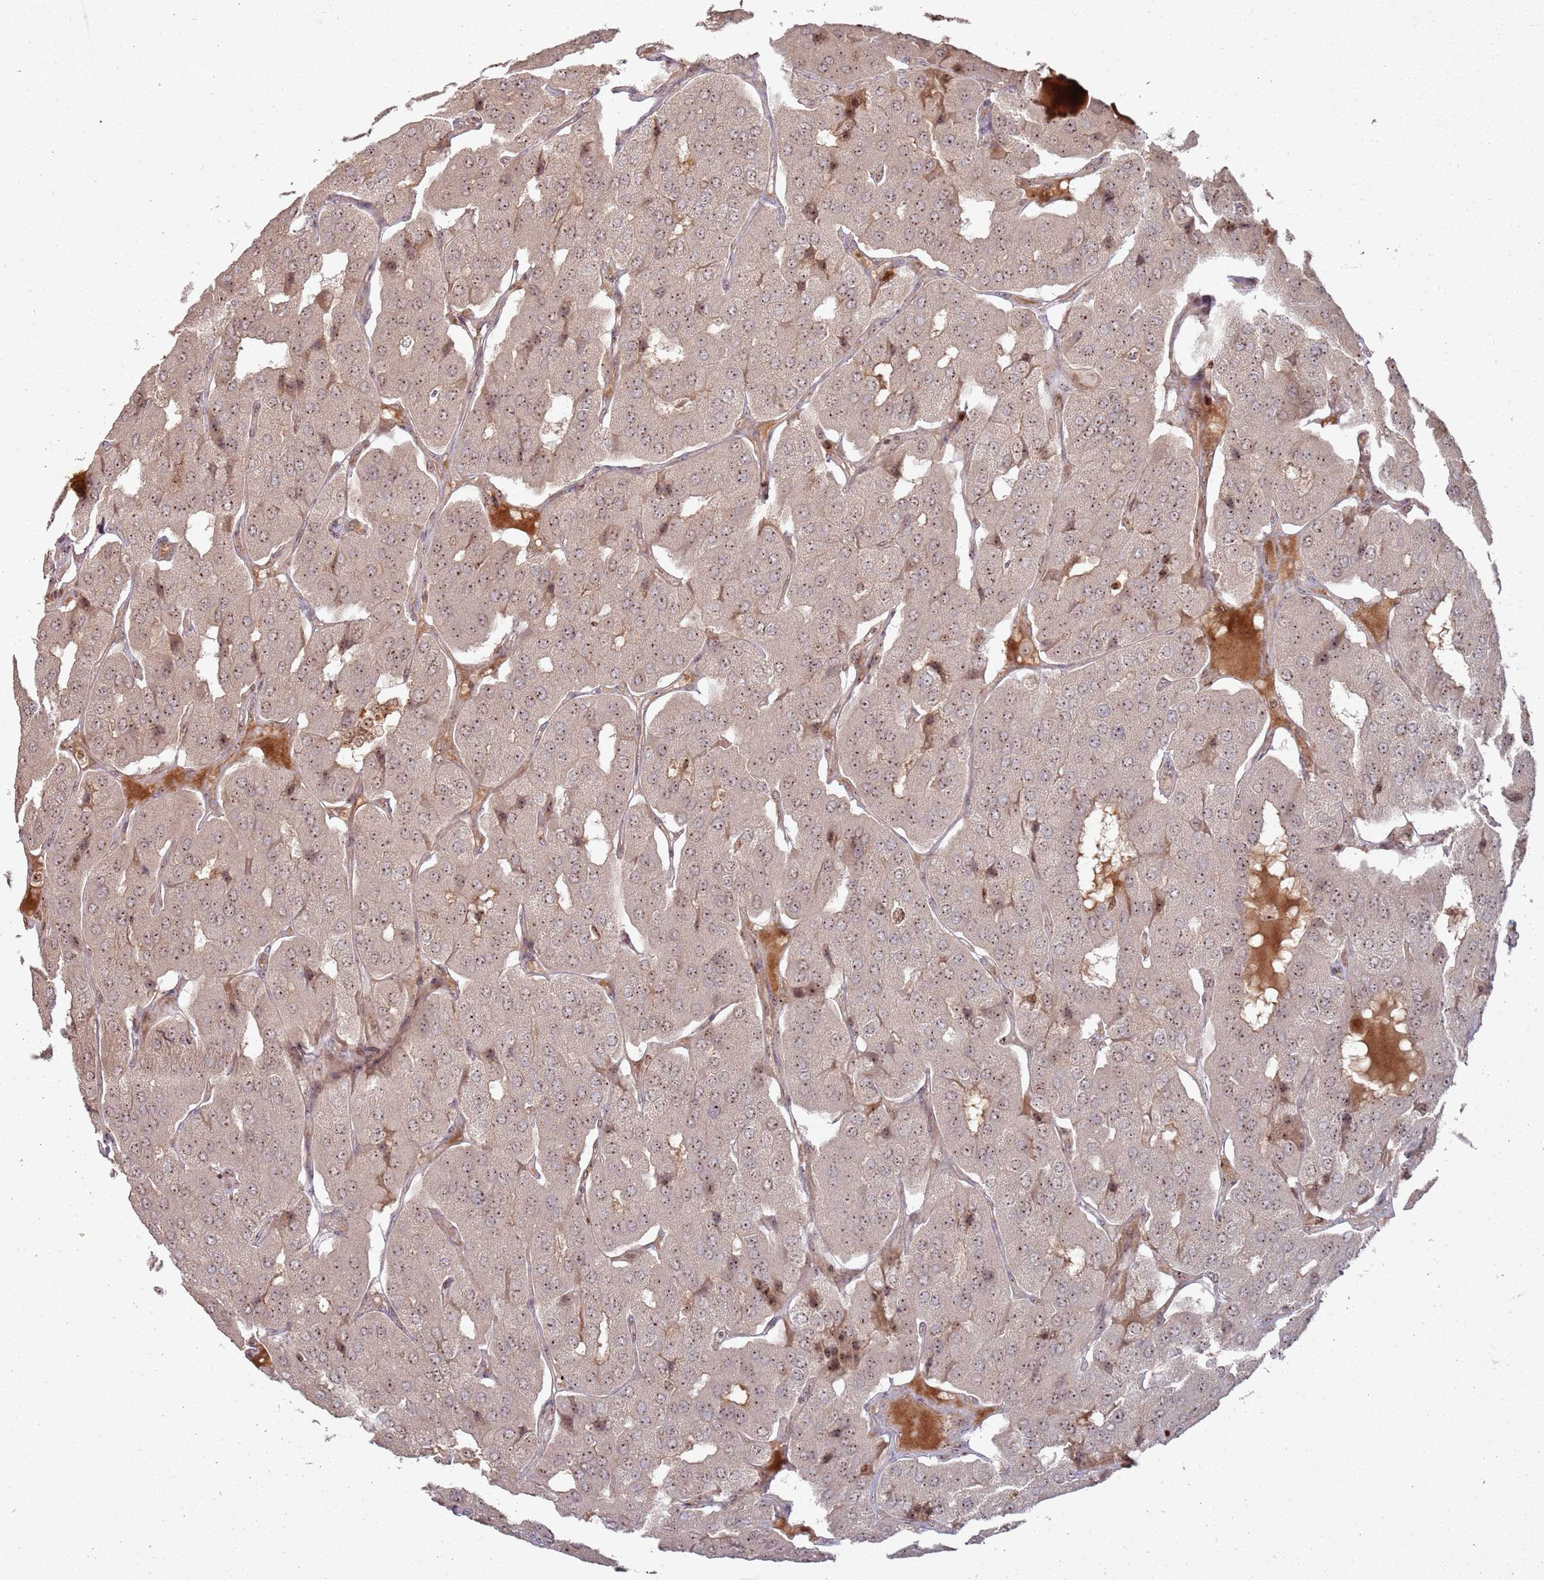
{"staining": {"intensity": "weak", "quantity": "25%-75%", "location": "nuclear"}, "tissue": "parathyroid gland", "cell_type": "Glandular cells", "image_type": "normal", "snomed": [{"axis": "morphology", "description": "Normal tissue, NOS"}, {"axis": "morphology", "description": "Adenoma, NOS"}, {"axis": "topography", "description": "Parathyroid gland"}], "caption": "DAB (3,3'-diaminobenzidine) immunohistochemical staining of normal parathyroid gland reveals weak nuclear protein expression in approximately 25%-75% of glandular cells.", "gene": "UTP11", "patient": {"sex": "female", "age": 86}}